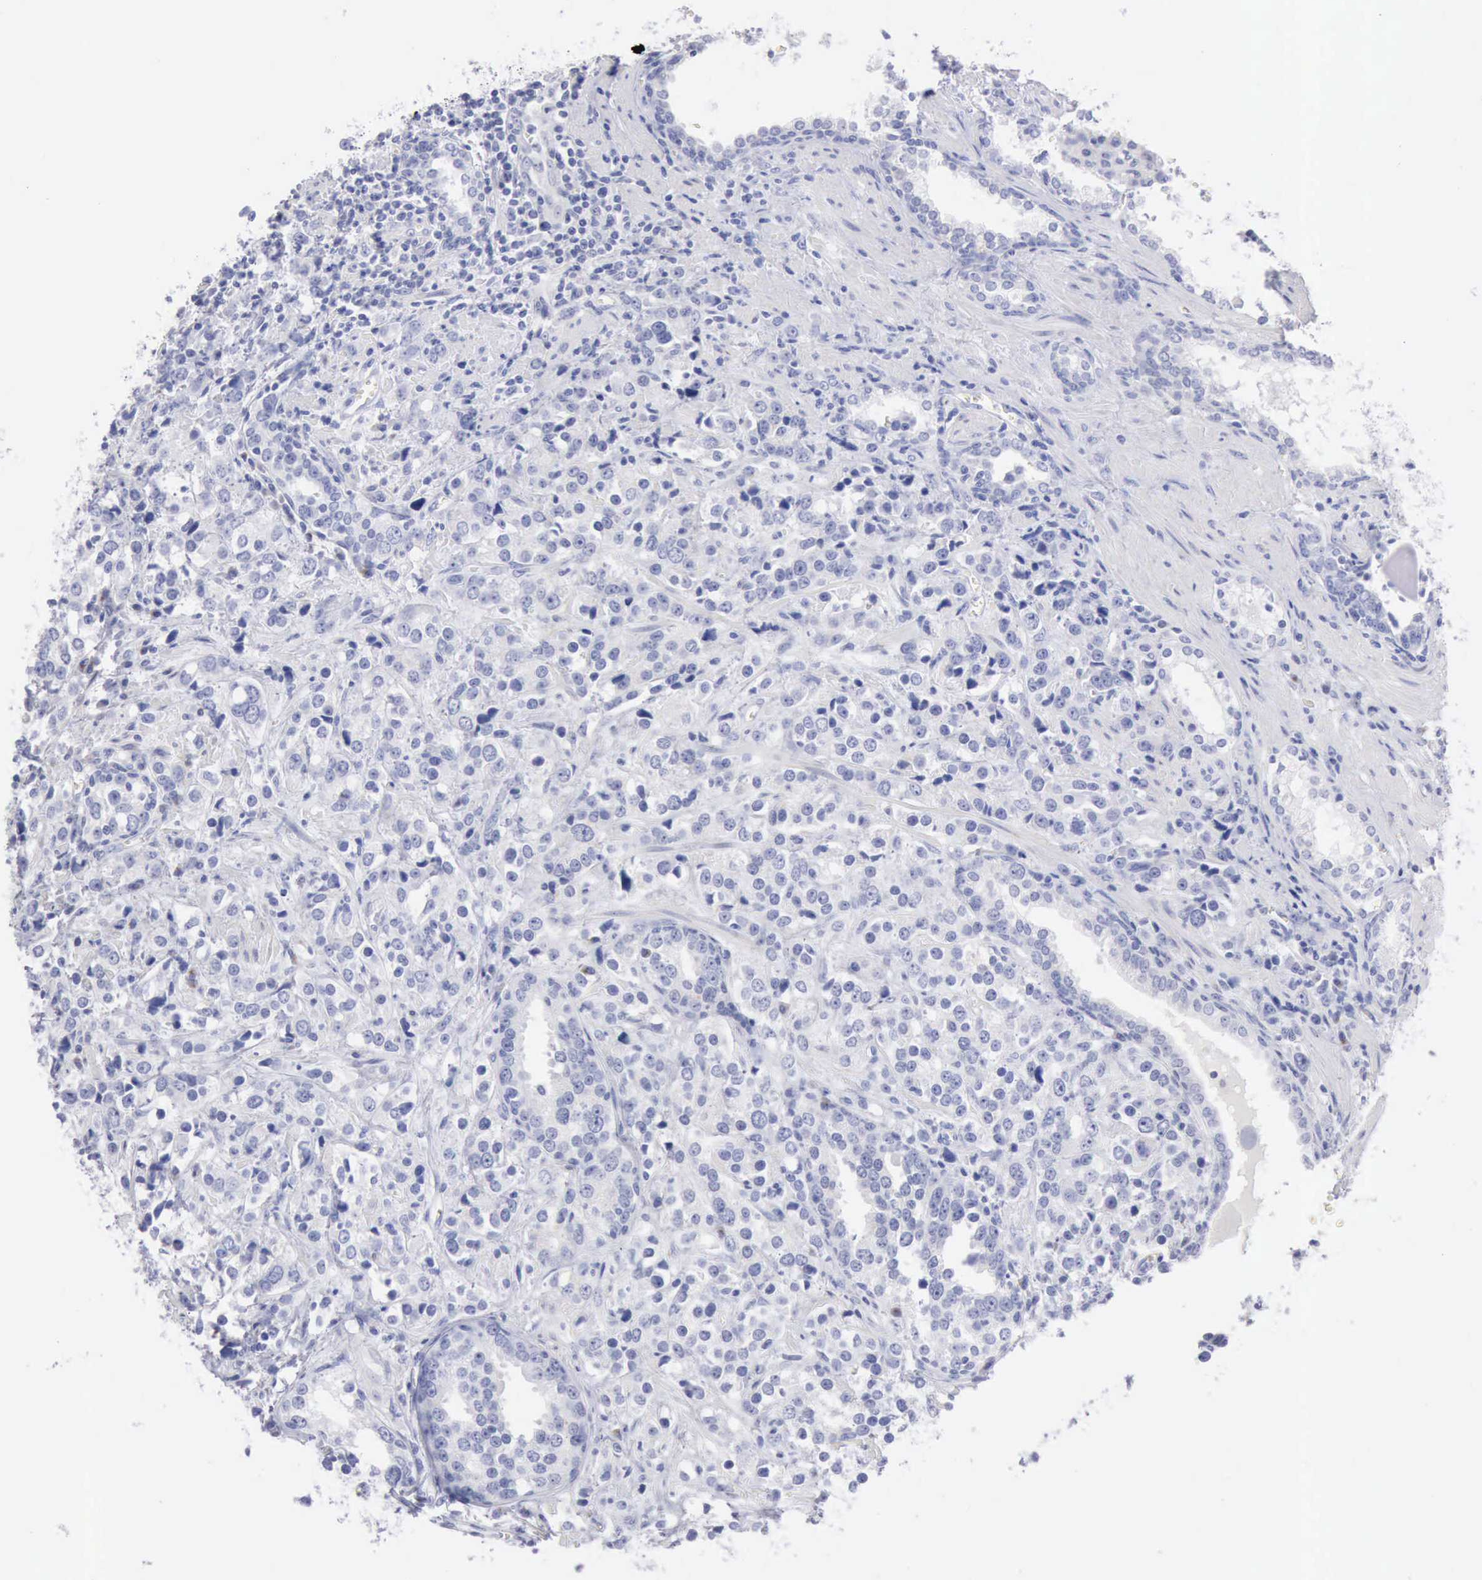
{"staining": {"intensity": "negative", "quantity": "none", "location": "none"}, "tissue": "prostate cancer", "cell_type": "Tumor cells", "image_type": "cancer", "snomed": [{"axis": "morphology", "description": "Adenocarcinoma, High grade"}, {"axis": "topography", "description": "Prostate"}], "caption": "Prostate adenocarcinoma (high-grade) stained for a protein using immunohistochemistry shows no staining tumor cells.", "gene": "ANGEL1", "patient": {"sex": "male", "age": 71}}